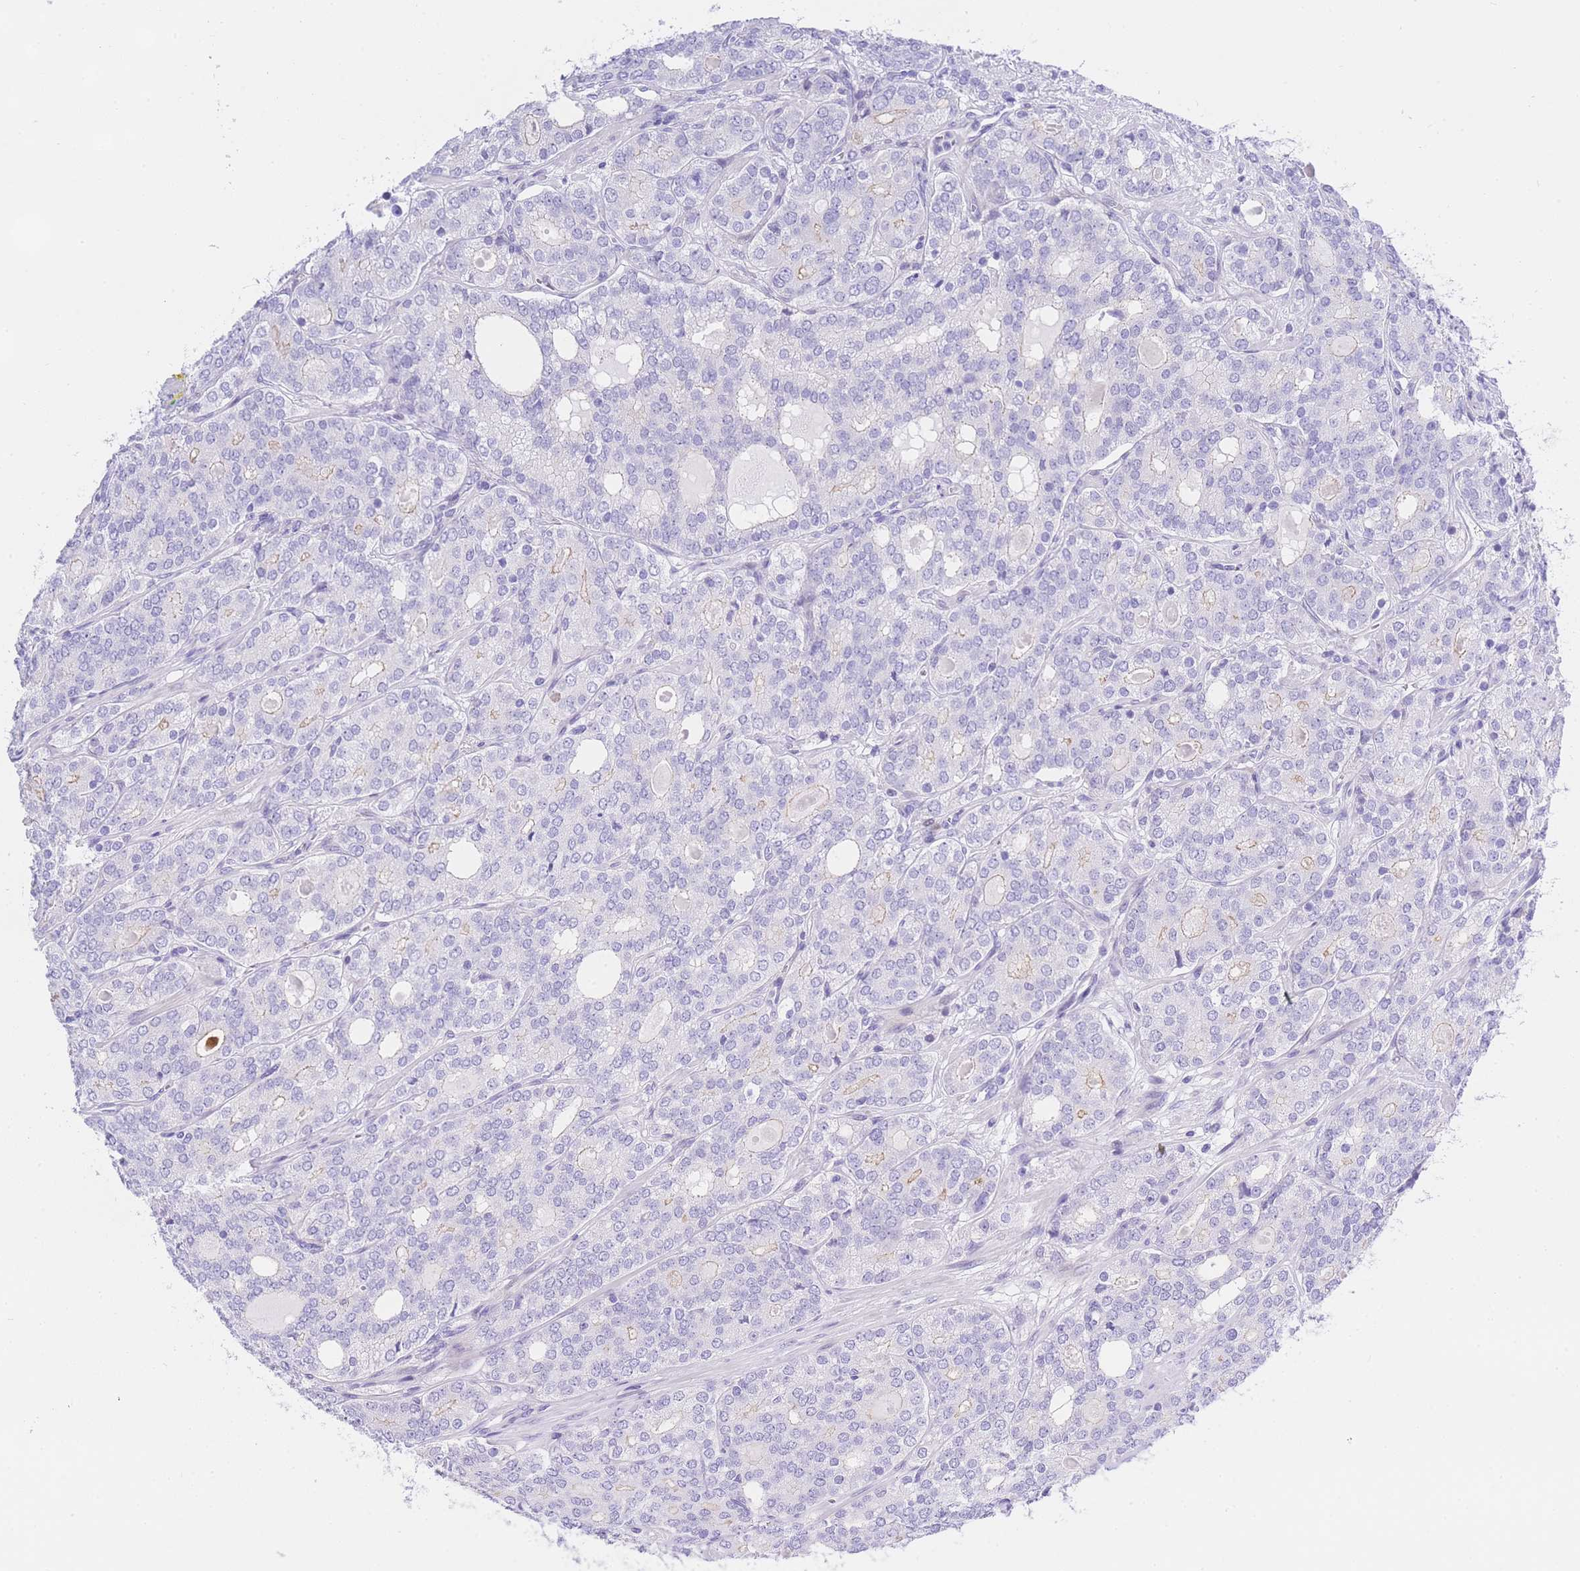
{"staining": {"intensity": "negative", "quantity": "none", "location": "none"}, "tissue": "prostate cancer", "cell_type": "Tumor cells", "image_type": "cancer", "snomed": [{"axis": "morphology", "description": "Adenocarcinoma, High grade"}, {"axis": "topography", "description": "Prostate"}], "caption": "Immunohistochemical staining of human adenocarcinoma (high-grade) (prostate) displays no significant positivity in tumor cells.", "gene": "TIFAB", "patient": {"sex": "male", "age": 64}}